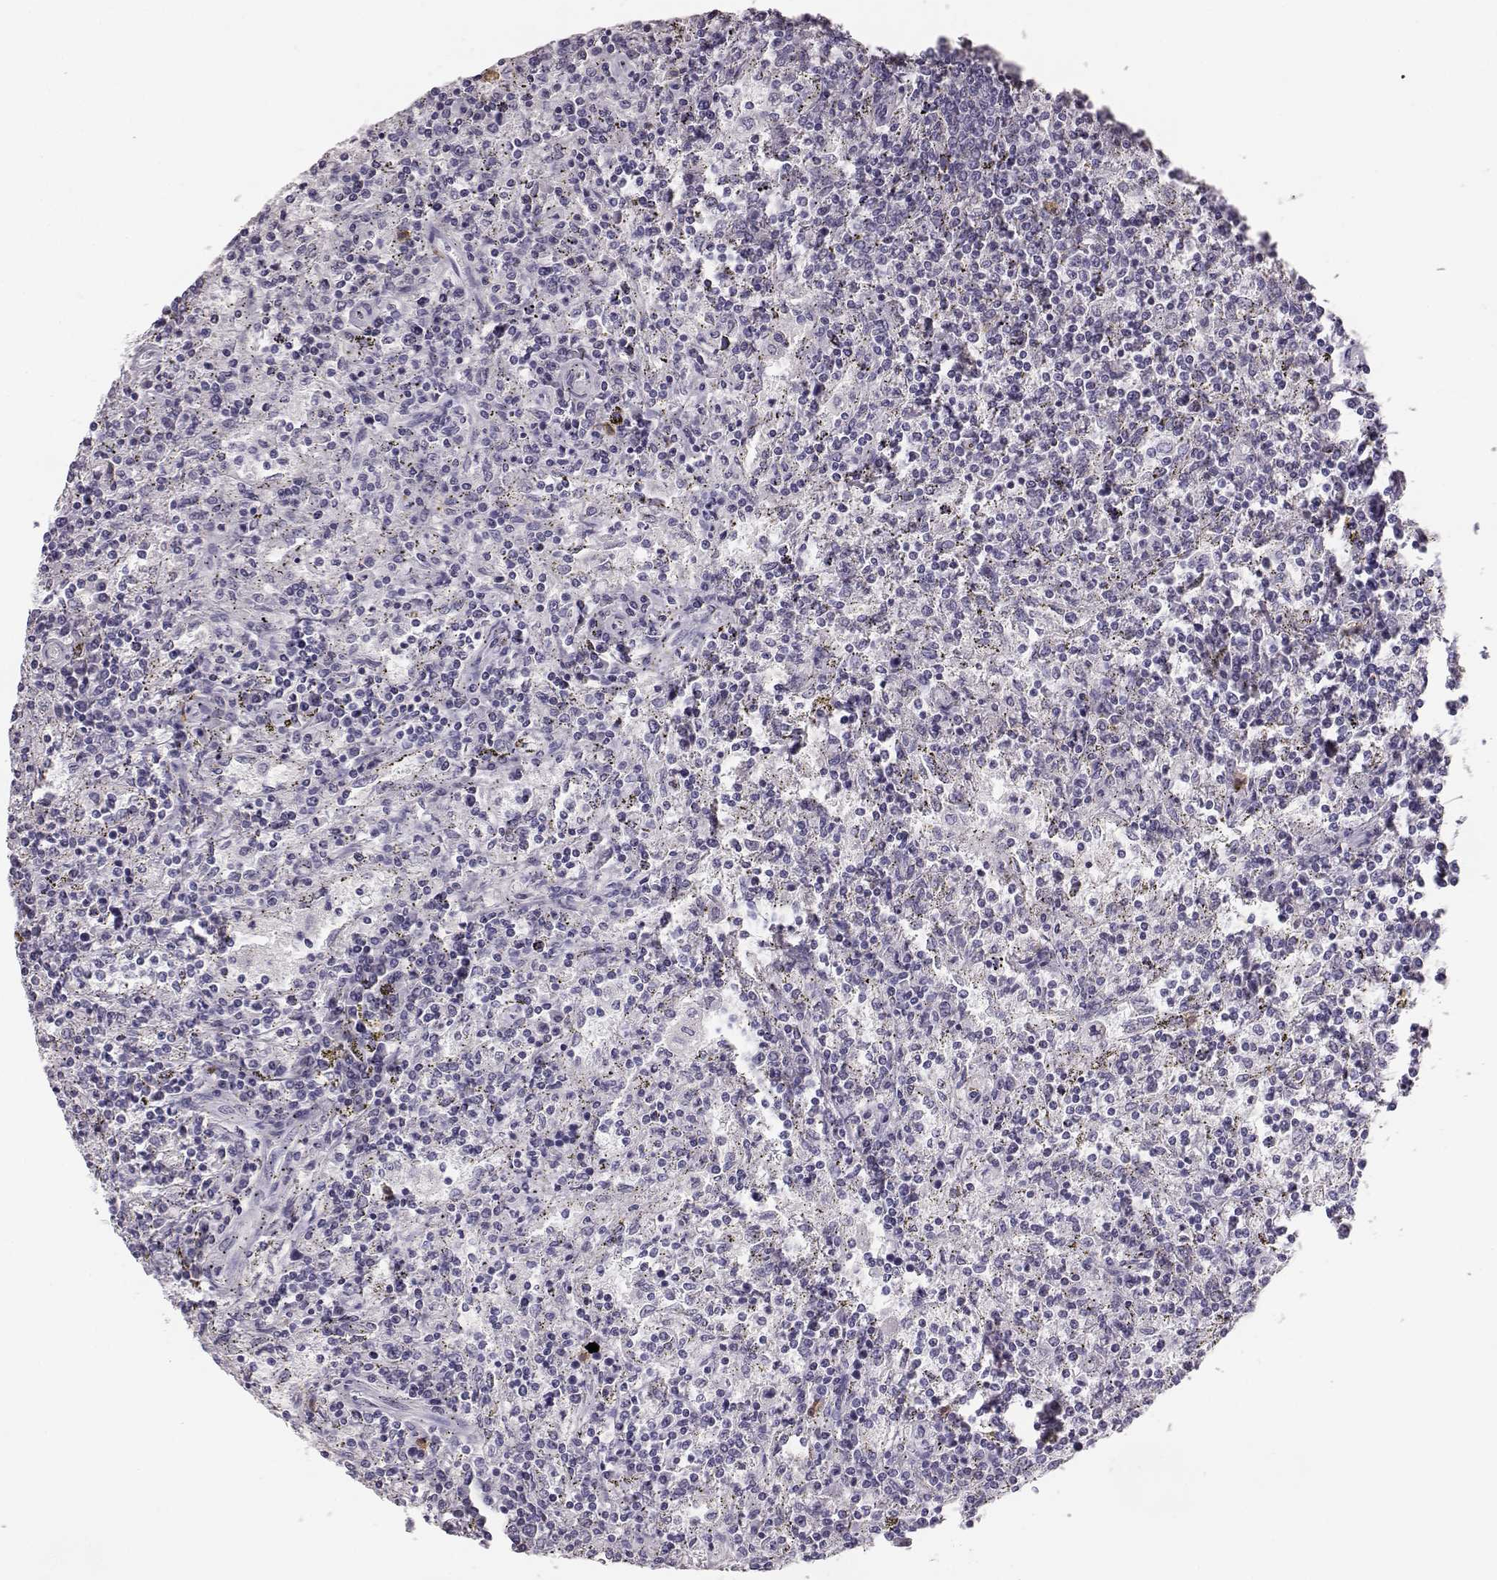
{"staining": {"intensity": "negative", "quantity": "none", "location": "none"}, "tissue": "lymphoma", "cell_type": "Tumor cells", "image_type": "cancer", "snomed": [{"axis": "morphology", "description": "Malignant lymphoma, non-Hodgkin's type, Low grade"}, {"axis": "topography", "description": "Spleen"}], "caption": "The photomicrograph reveals no staining of tumor cells in malignant lymphoma, non-Hodgkin's type (low-grade).", "gene": "NPTXR", "patient": {"sex": "male", "age": 62}}